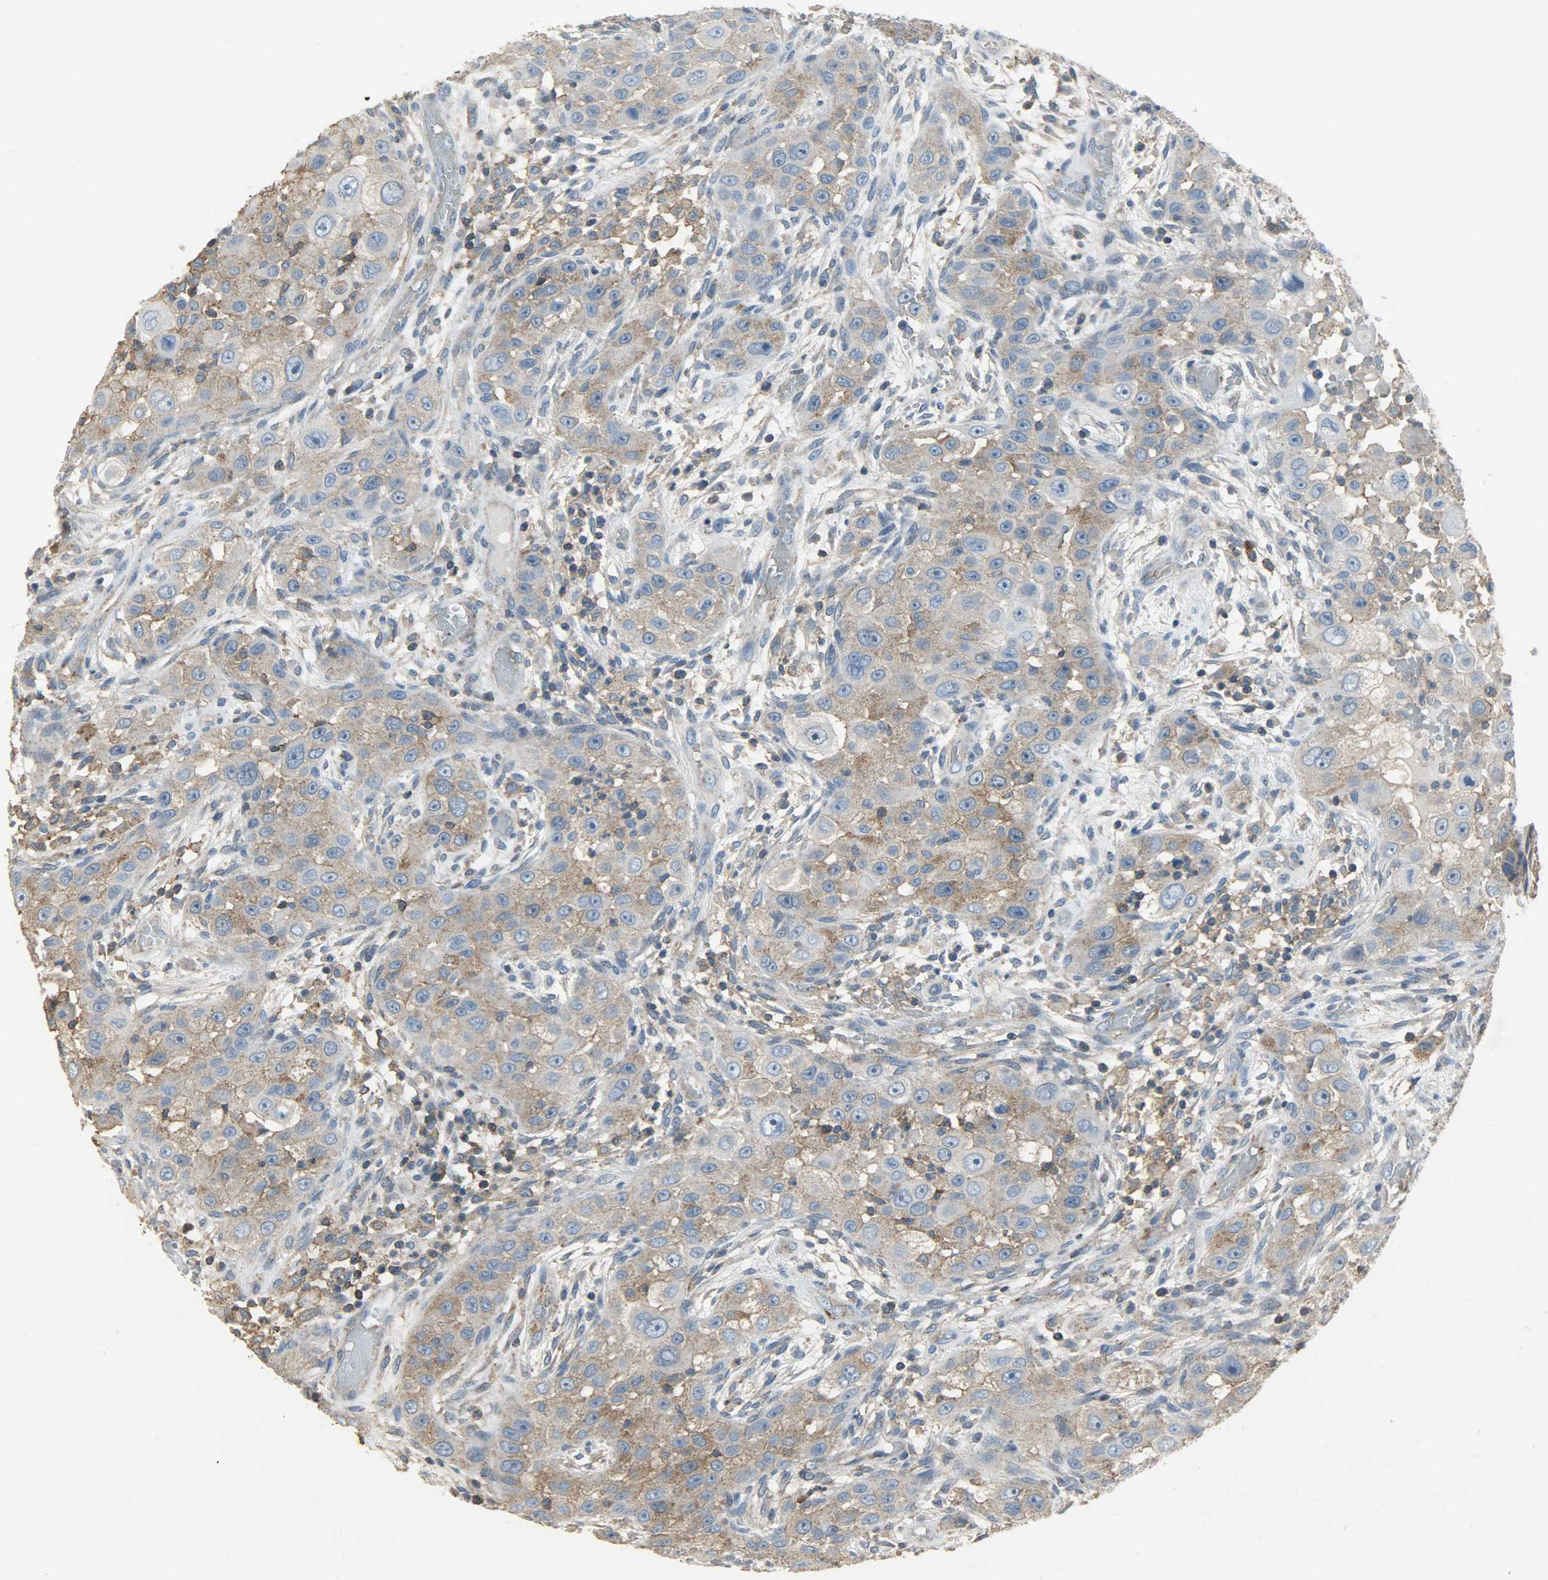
{"staining": {"intensity": "moderate", "quantity": ">75%", "location": "cytoplasmic/membranous"}, "tissue": "head and neck cancer", "cell_type": "Tumor cells", "image_type": "cancer", "snomed": [{"axis": "morphology", "description": "Carcinoma, NOS"}, {"axis": "topography", "description": "Head-Neck"}], "caption": "Carcinoma (head and neck) was stained to show a protein in brown. There is medium levels of moderate cytoplasmic/membranous expression in about >75% of tumor cells.", "gene": "DNAJA4", "patient": {"sex": "male", "age": 87}}